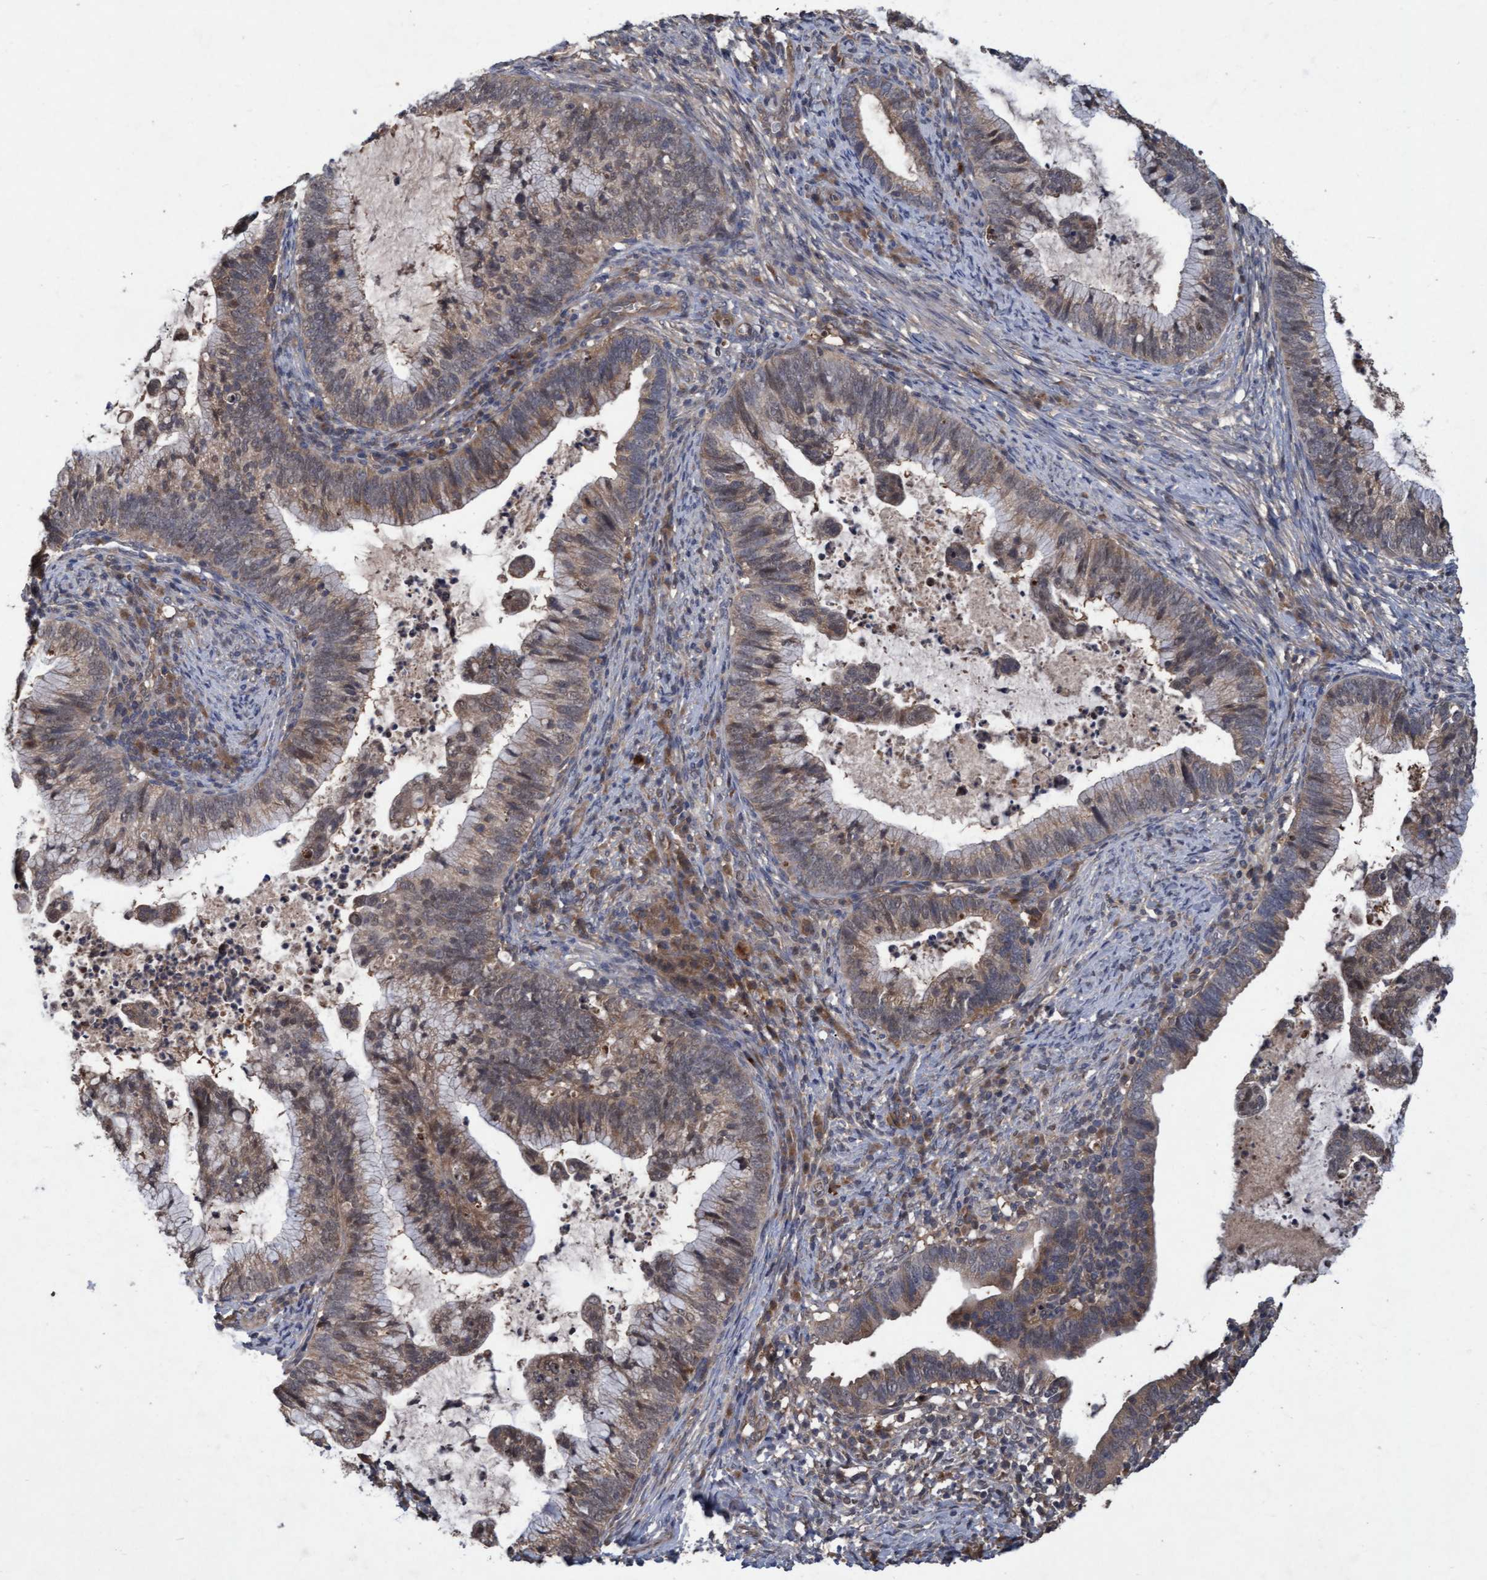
{"staining": {"intensity": "weak", "quantity": "25%-75%", "location": "cytoplasmic/membranous,nuclear"}, "tissue": "cervical cancer", "cell_type": "Tumor cells", "image_type": "cancer", "snomed": [{"axis": "morphology", "description": "Adenocarcinoma, NOS"}, {"axis": "topography", "description": "Cervix"}], "caption": "Protein staining of cervical adenocarcinoma tissue reveals weak cytoplasmic/membranous and nuclear staining in approximately 25%-75% of tumor cells.", "gene": "PSMB6", "patient": {"sex": "female", "age": 36}}